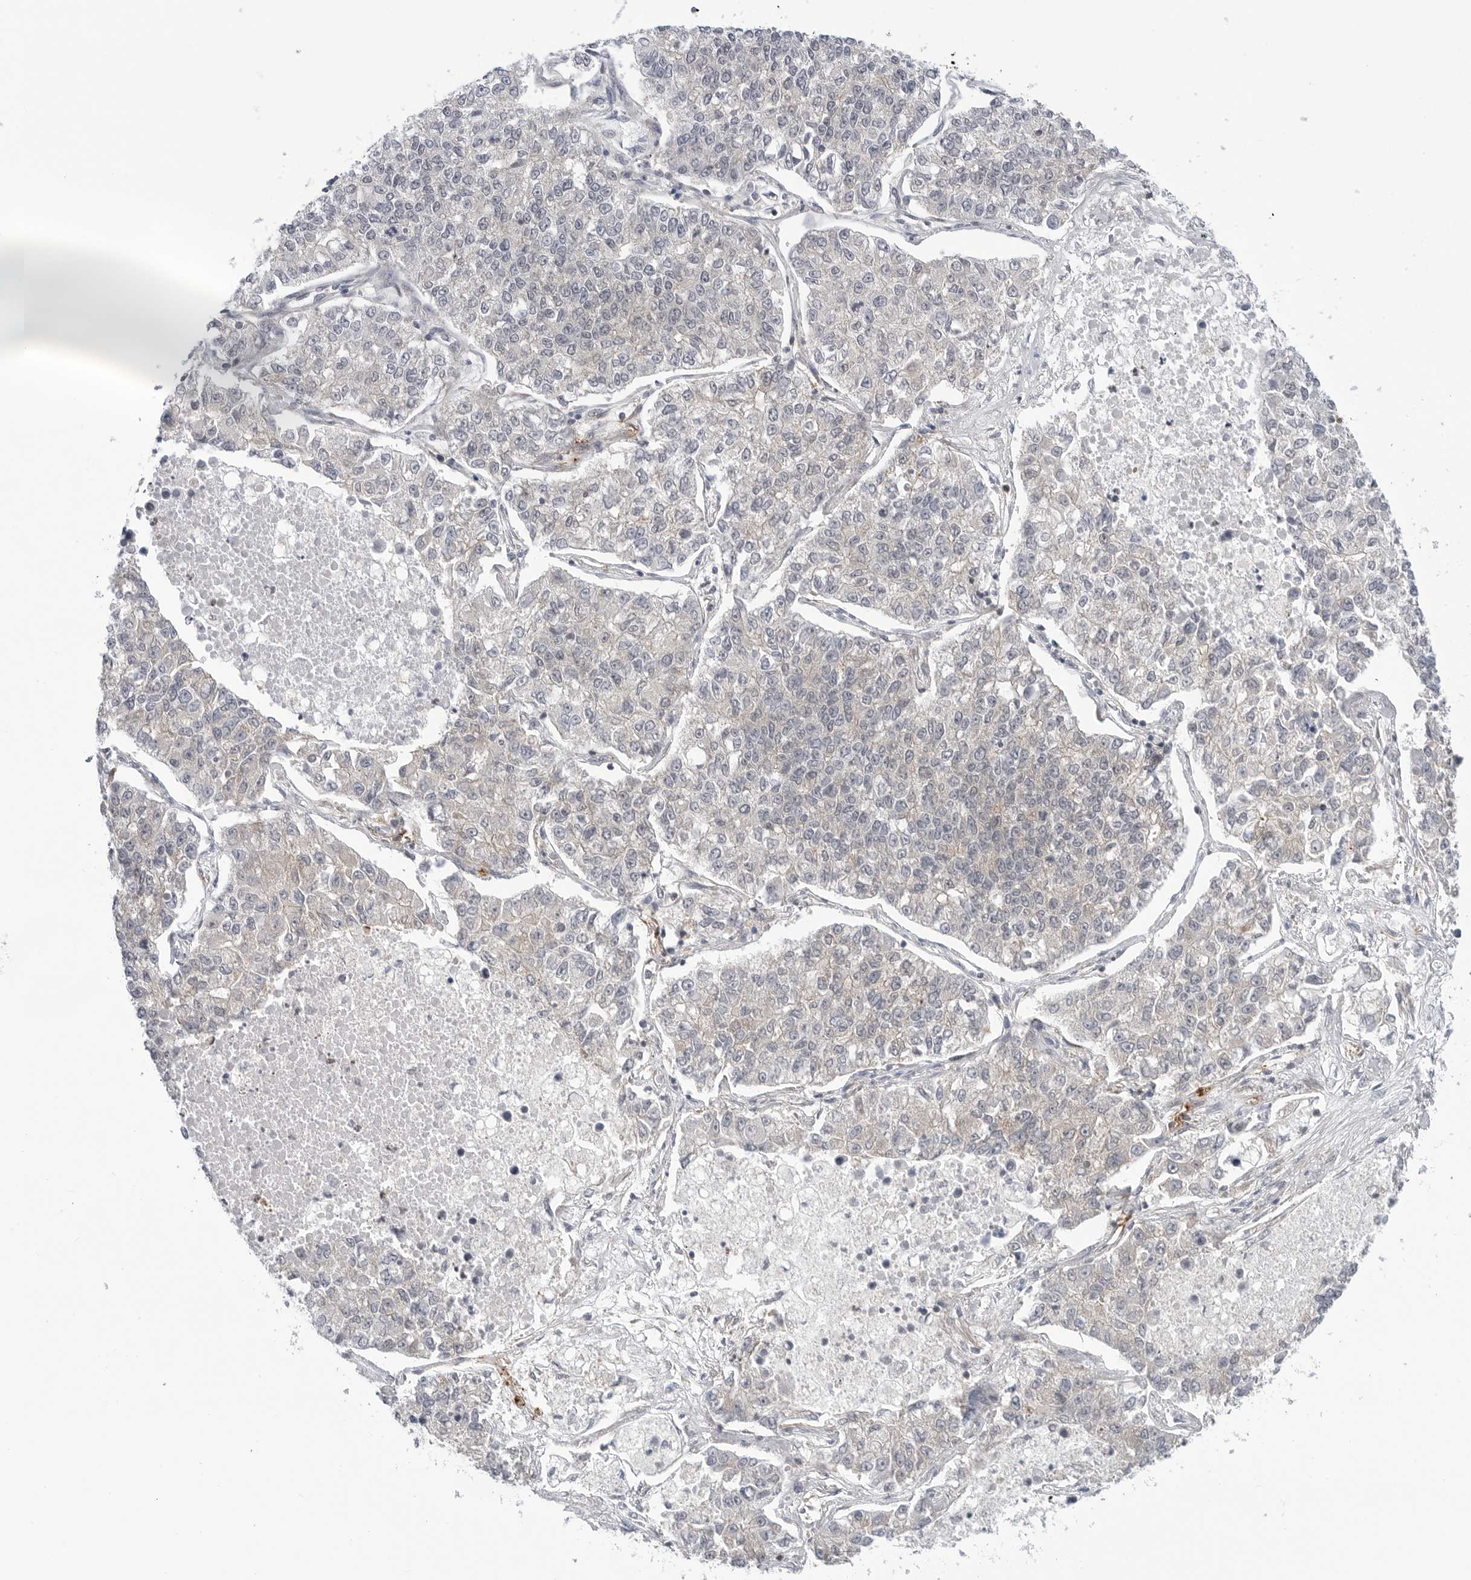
{"staining": {"intensity": "negative", "quantity": "none", "location": "none"}, "tissue": "lung cancer", "cell_type": "Tumor cells", "image_type": "cancer", "snomed": [{"axis": "morphology", "description": "Adenocarcinoma, NOS"}, {"axis": "topography", "description": "Lung"}], "caption": "The image displays no staining of tumor cells in lung cancer. (DAB immunohistochemistry visualized using brightfield microscopy, high magnification).", "gene": "STXBP3", "patient": {"sex": "male", "age": 49}}